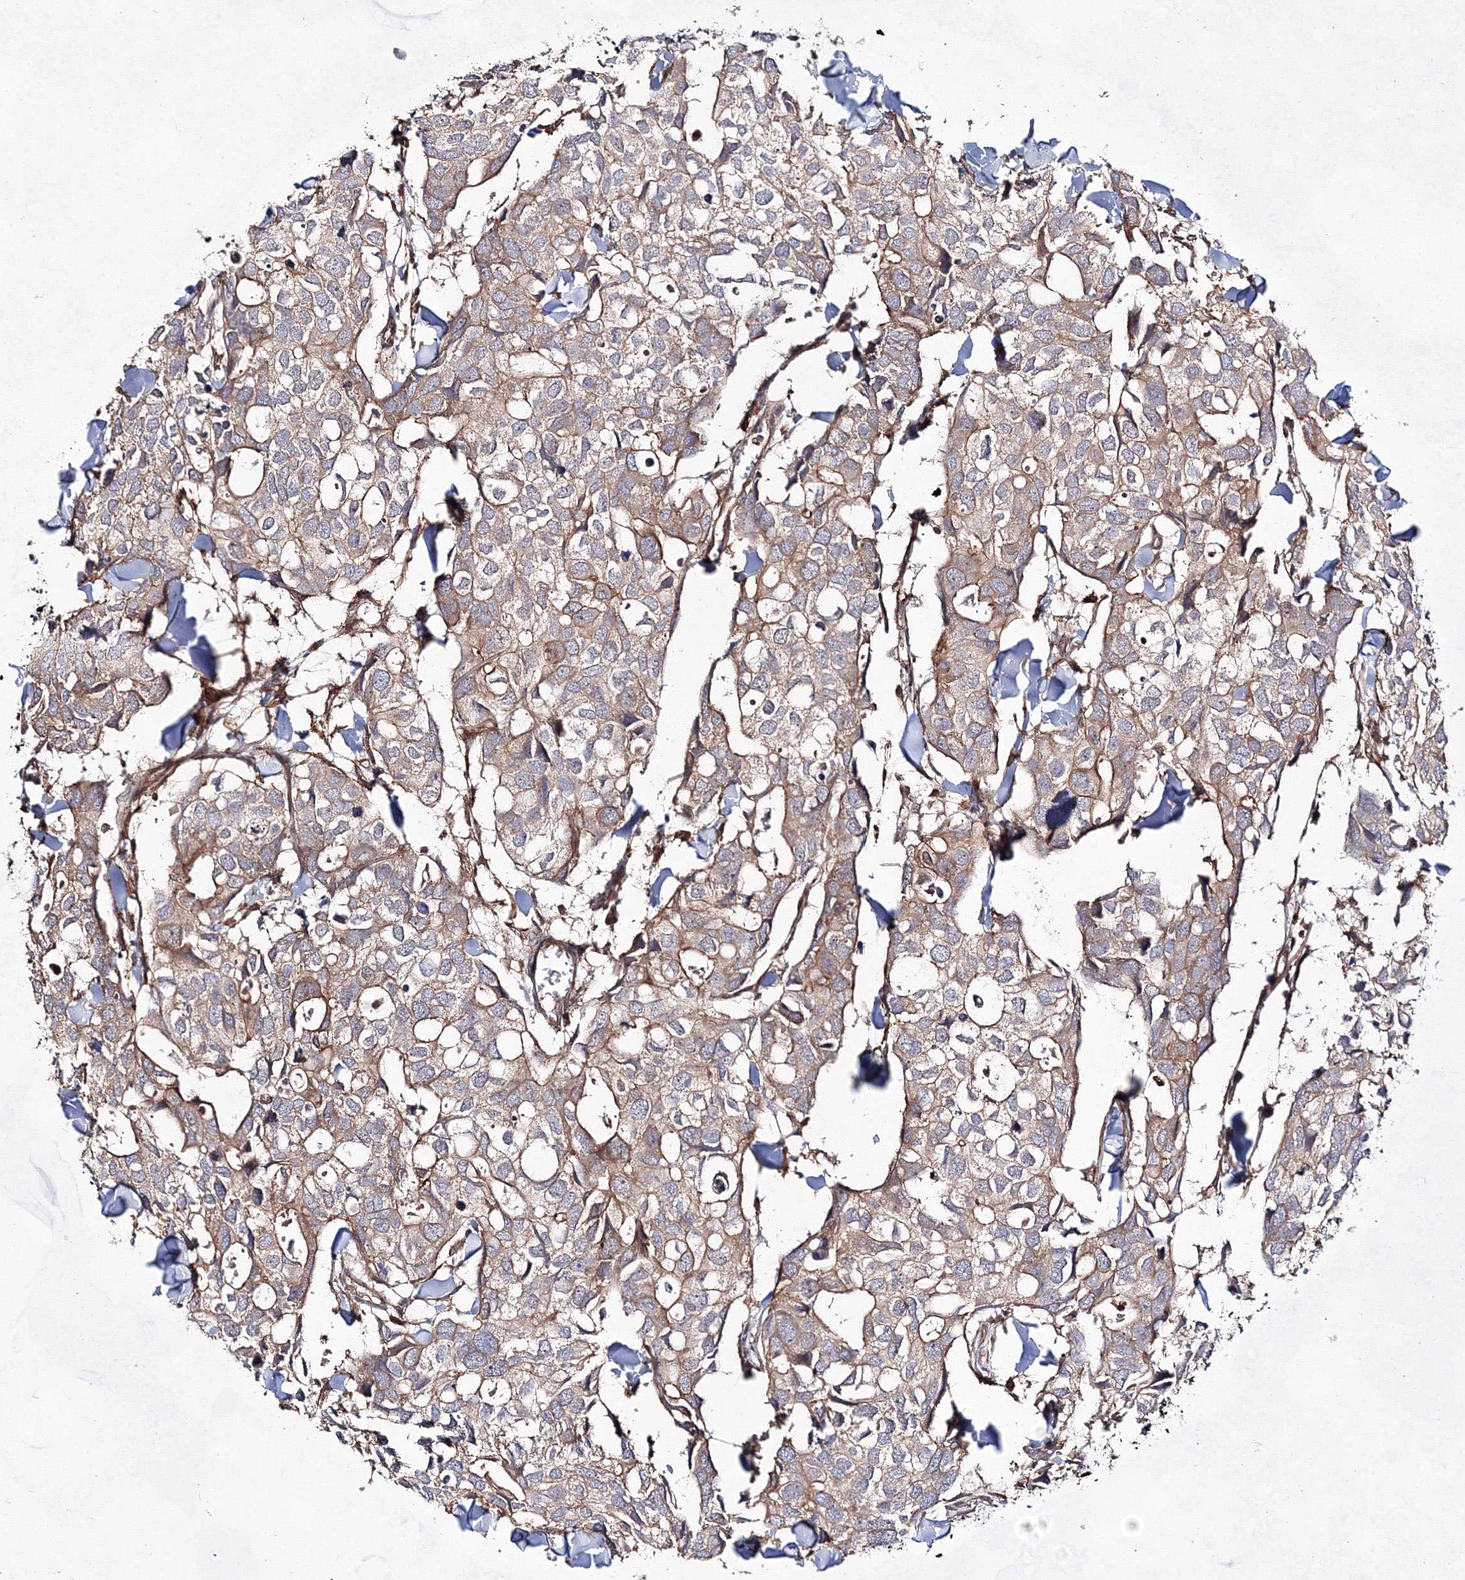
{"staining": {"intensity": "weak", "quantity": ">75%", "location": "cytoplasmic/membranous"}, "tissue": "breast cancer", "cell_type": "Tumor cells", "image_type": "cancer", "snomed": [{"axis": "morphology", "description": "Duct carcinoma"}, {"axis": "topography", "description": "Breast"}], "caption": "Immunohistochemistry photomicrograph of human intraductal carcinoma (breast) stained for a protein (brown), which demonstrates low levels of weak cytoplasmic/membranous expression in about >75% of tumor cells.", "gene": "EXOC6", "patient": {"sex": "female", "age": 83}}